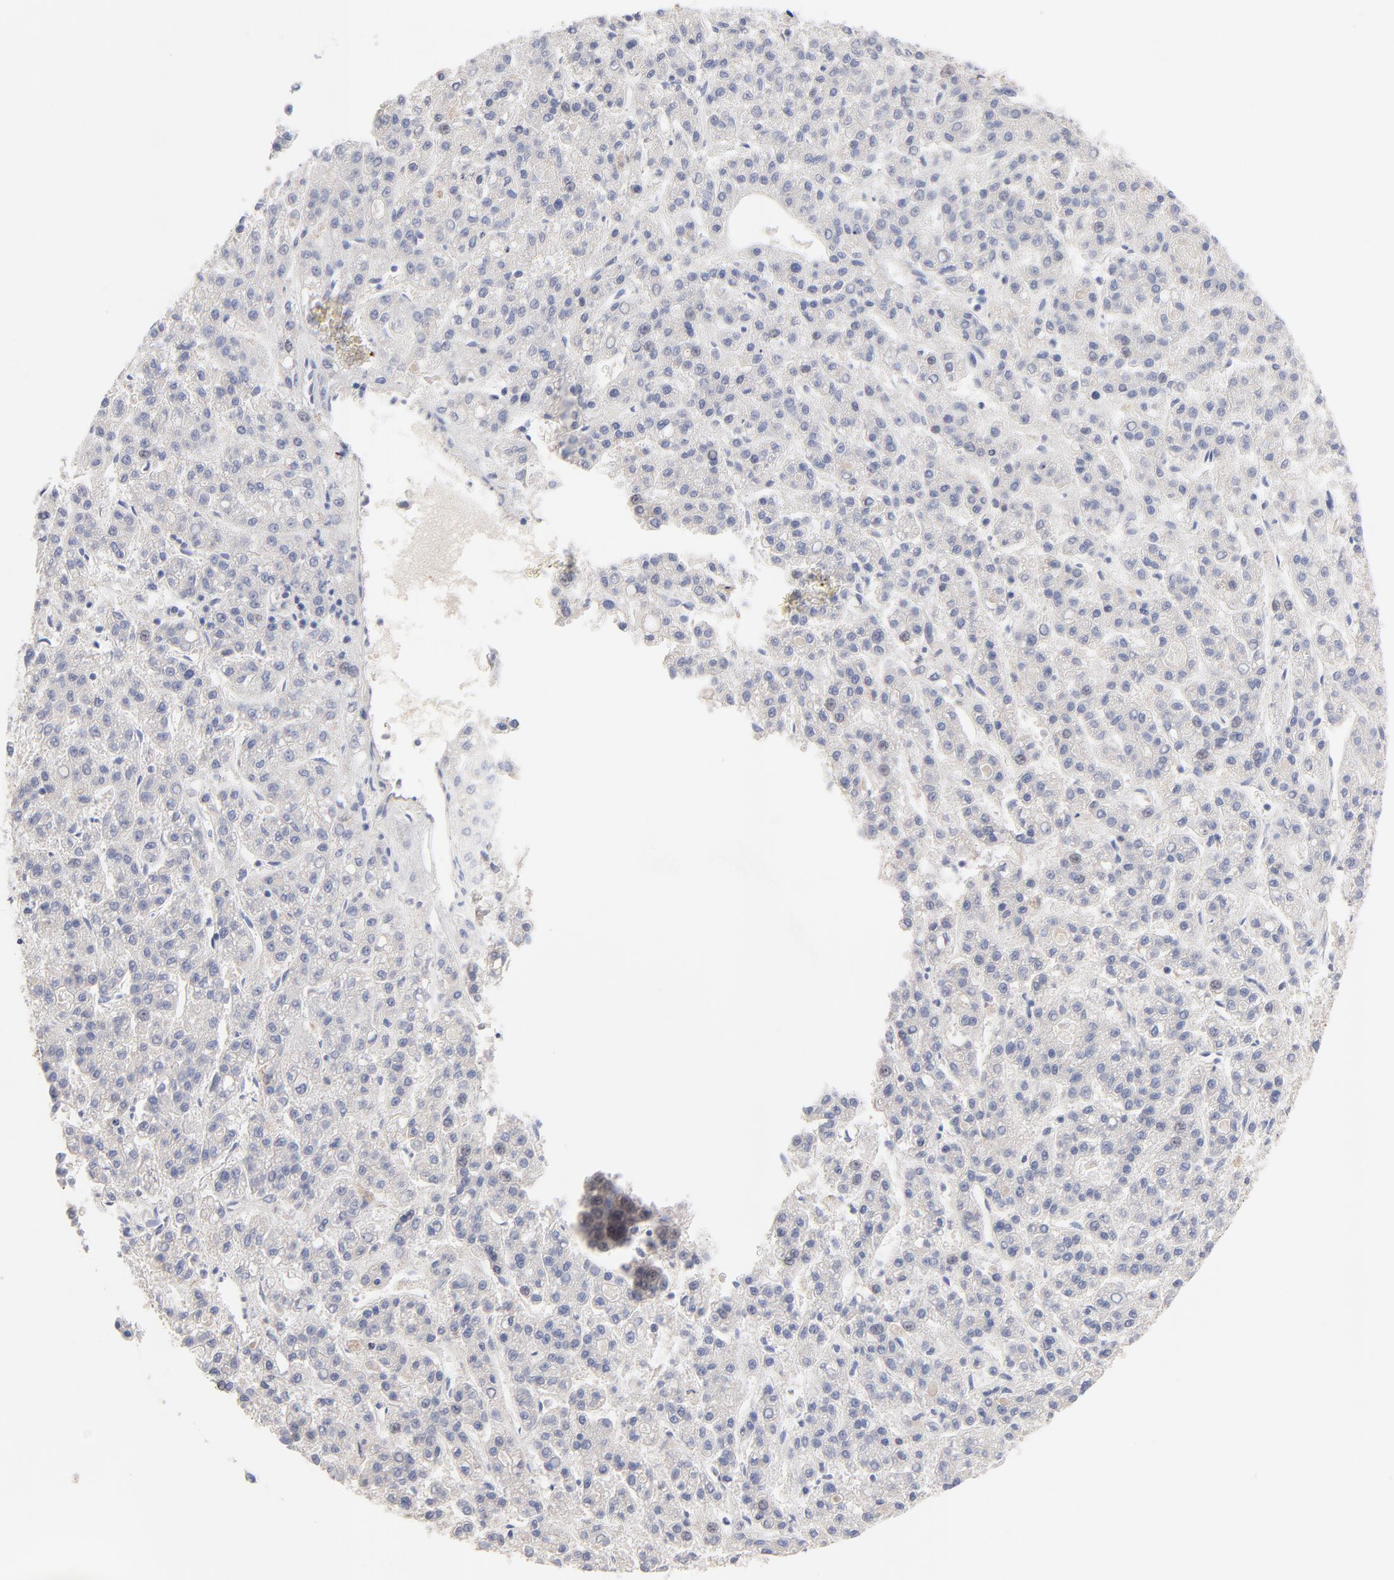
{"staining": {"intensity": "negative", "quantity": "none", "location": "none"}, "tissue": "liver cancer", "cell_type": "Tumor cells", "image_type": "cancer", "snomed": [{"axis": "morphology", "description": "Carcinoma, Hepatocellular, NOS"}, {"axis": "topography", "description": "Liver"}], "caption": "This image is of liver cancer (hepatocellular carcinoma) stained with immunohistochemistry to label a protein in brown with the nuclei are counter-stained blue. There is no staining in tumor cells. (DAB immunohistochemistry (IHC) visualized using brightfield microscopy, high magnification).", "gene": "FBXO10", "patient": {"sex": "male", "age": 70}}